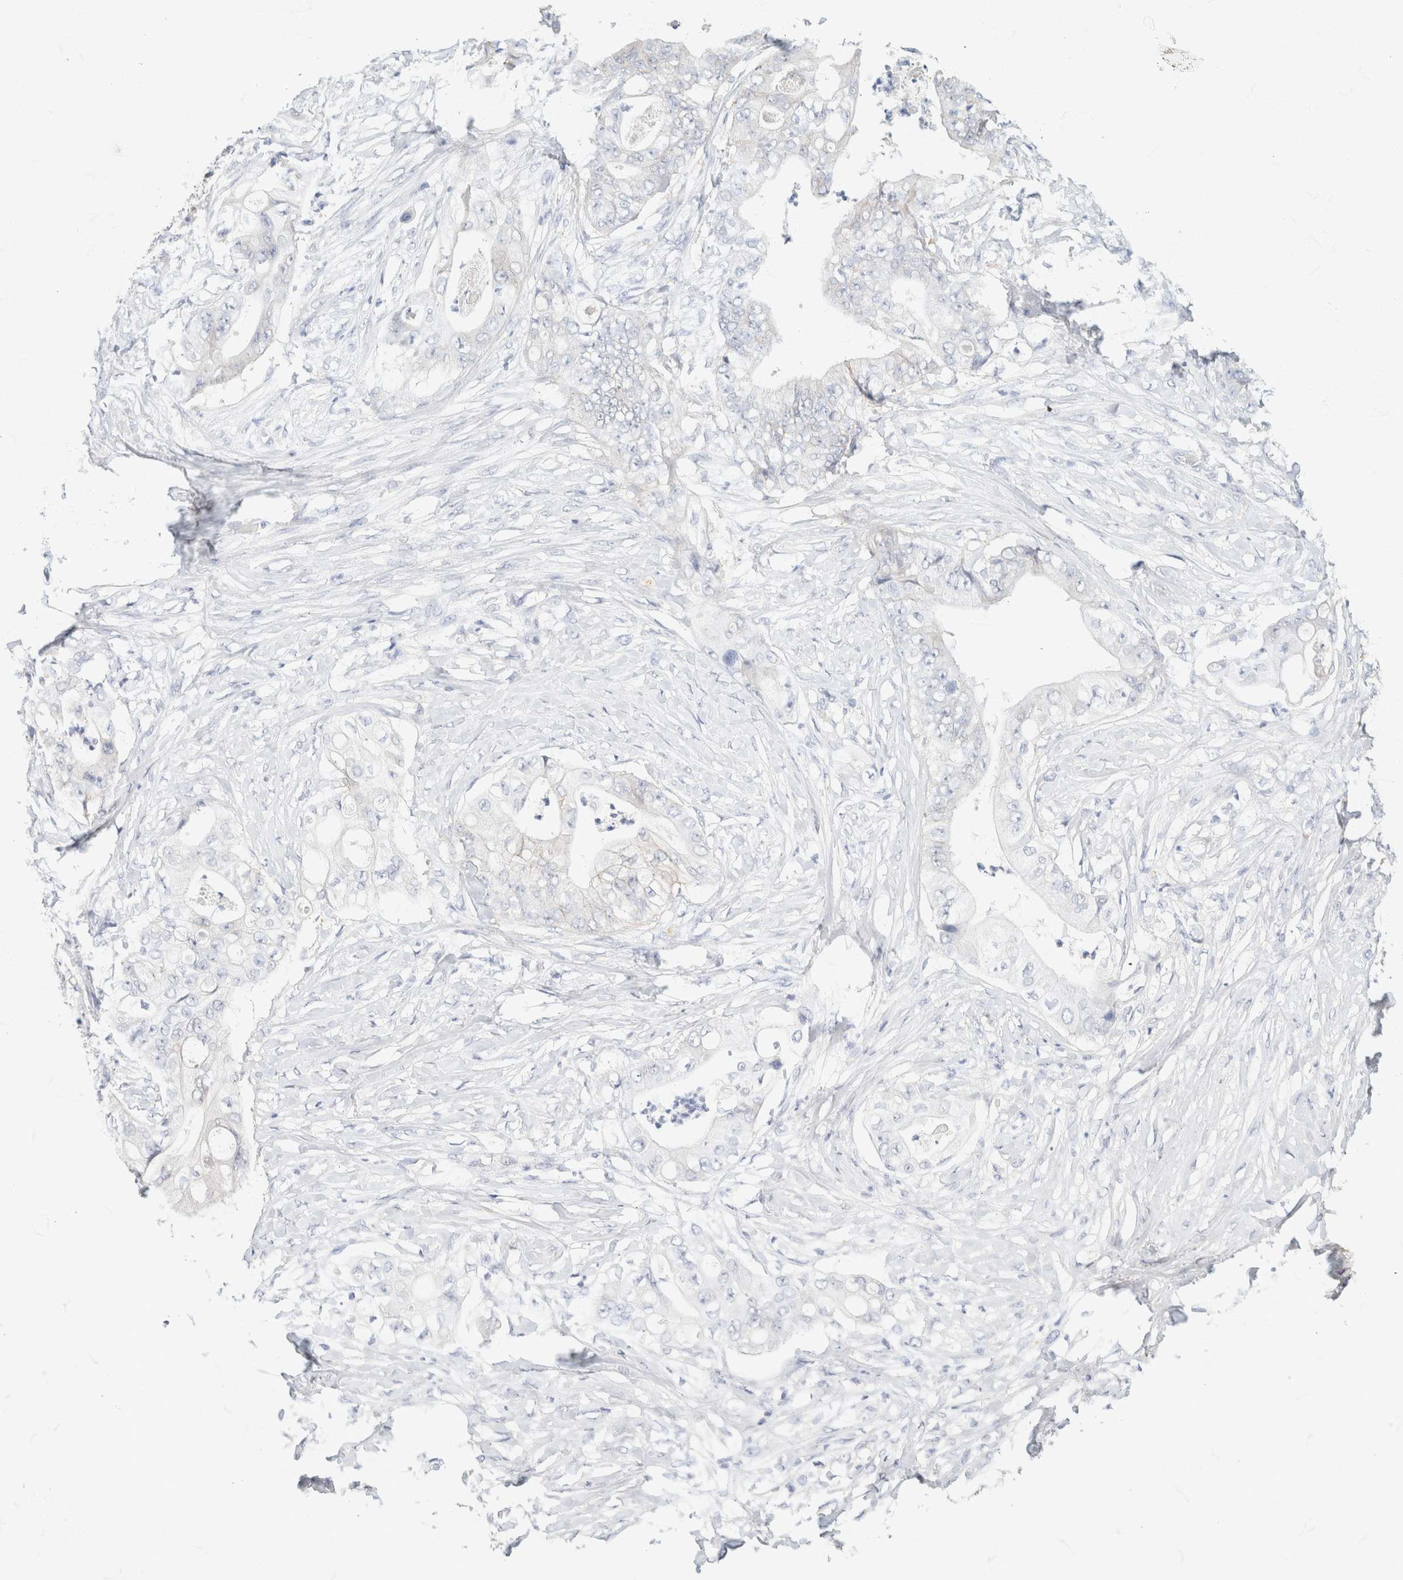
{"staining": {"intensity": "negative", "quantity": "none", "location": "none"}, "tissue": "stomach cancer", "cell_type": "Tumor cells", "image_type": "cancer", "snomed": [{"axis": "morphology", "description": "Adenocarcinoma, NOS"}, {"axis": "topography", "description": "Stomach"}], "caption": "This is an immunohistochemistry micrograph of stomach adenocarcinoma. There is no staining in tumor cells.", "gene": "CA12", "patient": {"sex": "female", "age": 73}}